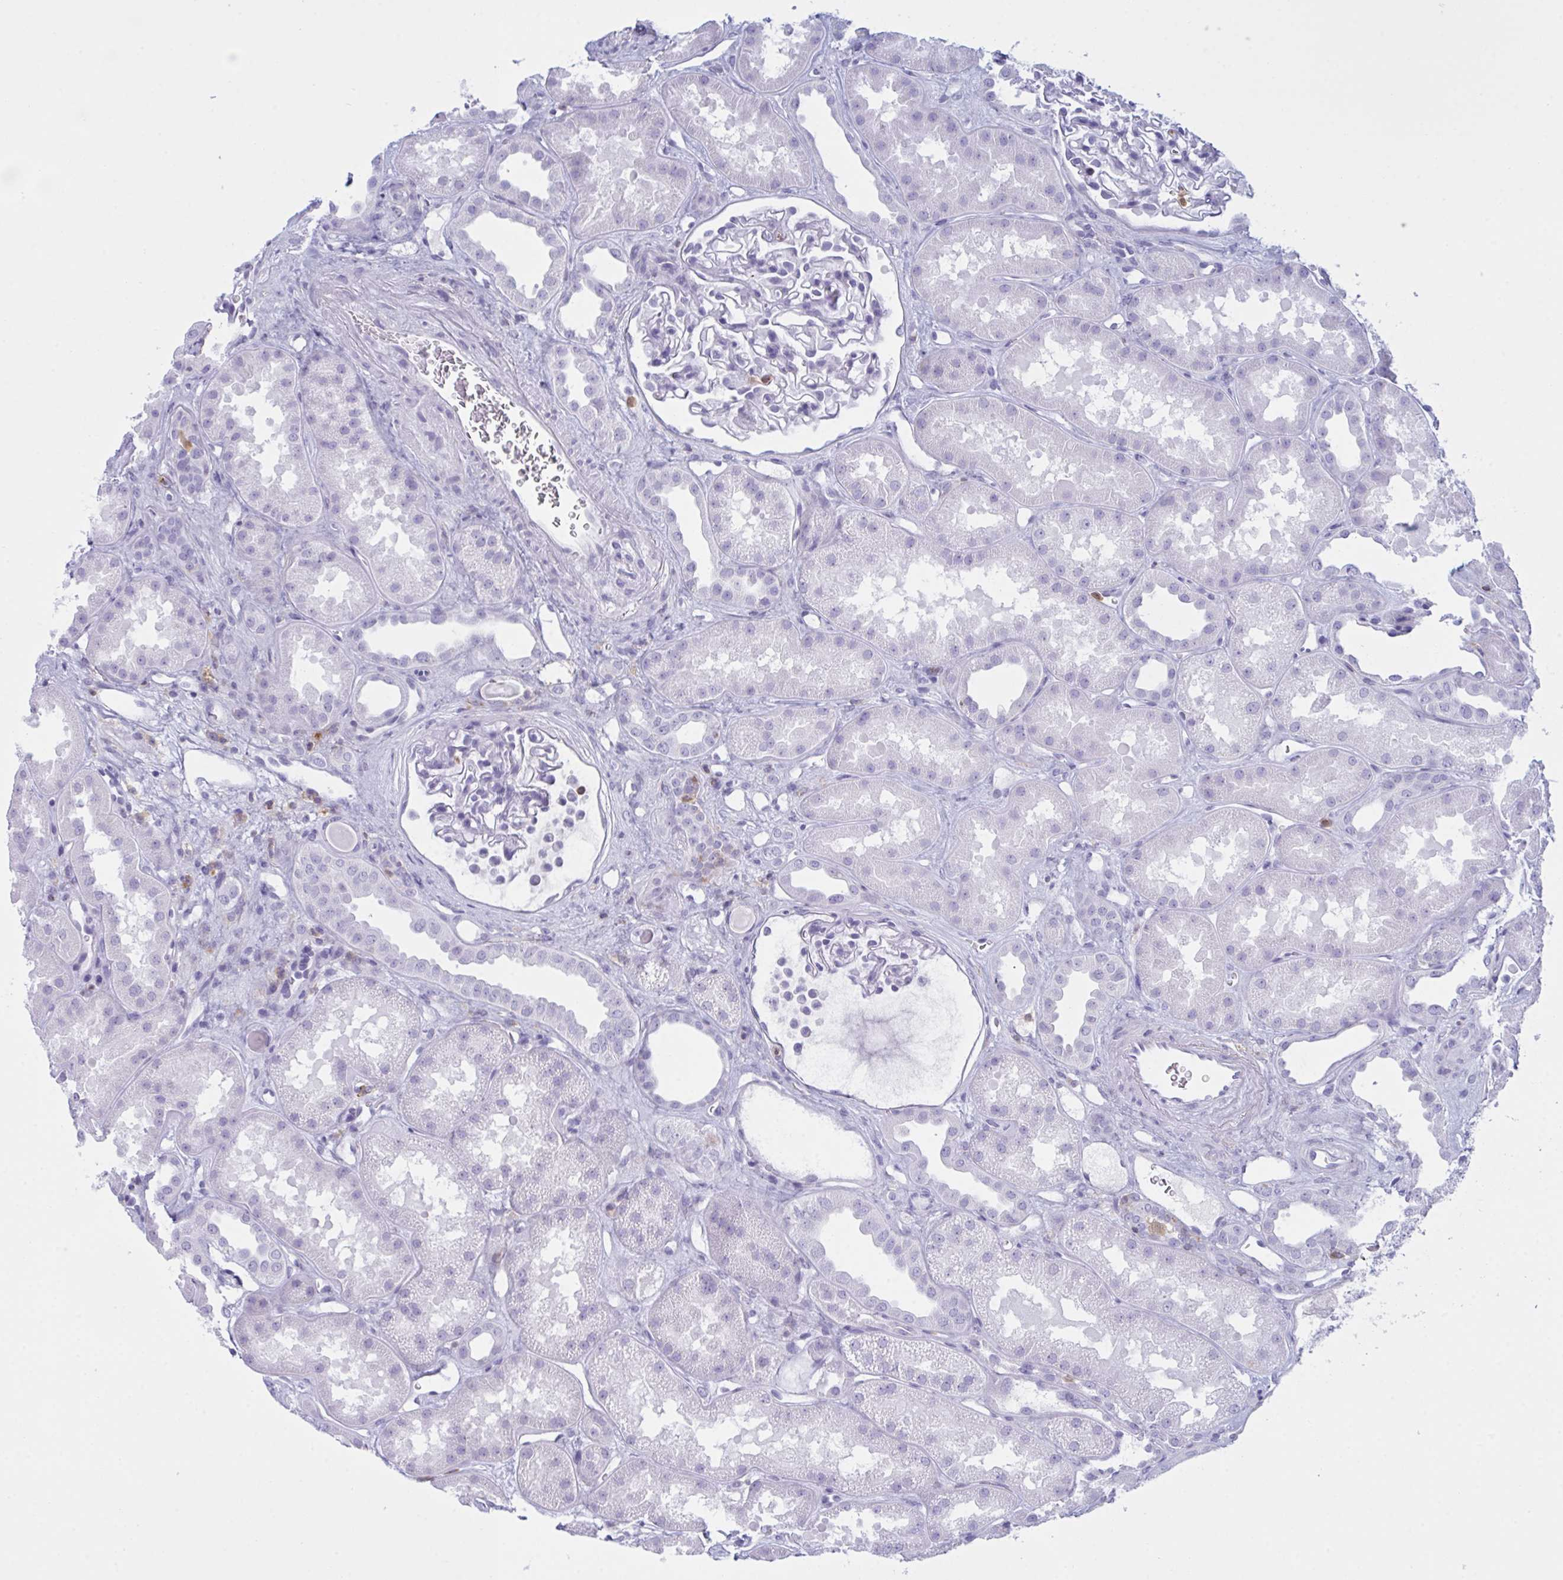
{"staining": {"intensity": "negative", "quantity": "none", "location": "none"}, "tissue": "kidney", "cell_type": "Cells in glomeruli", "image_type": "normal", "snomed": [{"axis": "morphology", "description": "Normal tissue, NOS"}, {"axis": "topography", "description": "Kidney"}], "caption": "This is an IHC histopathology image of unremarkable kidney. There is no expression in cells in glomeruli.", "gene": "MYO1F", "patient": {"sex": "male", "age": 61}}